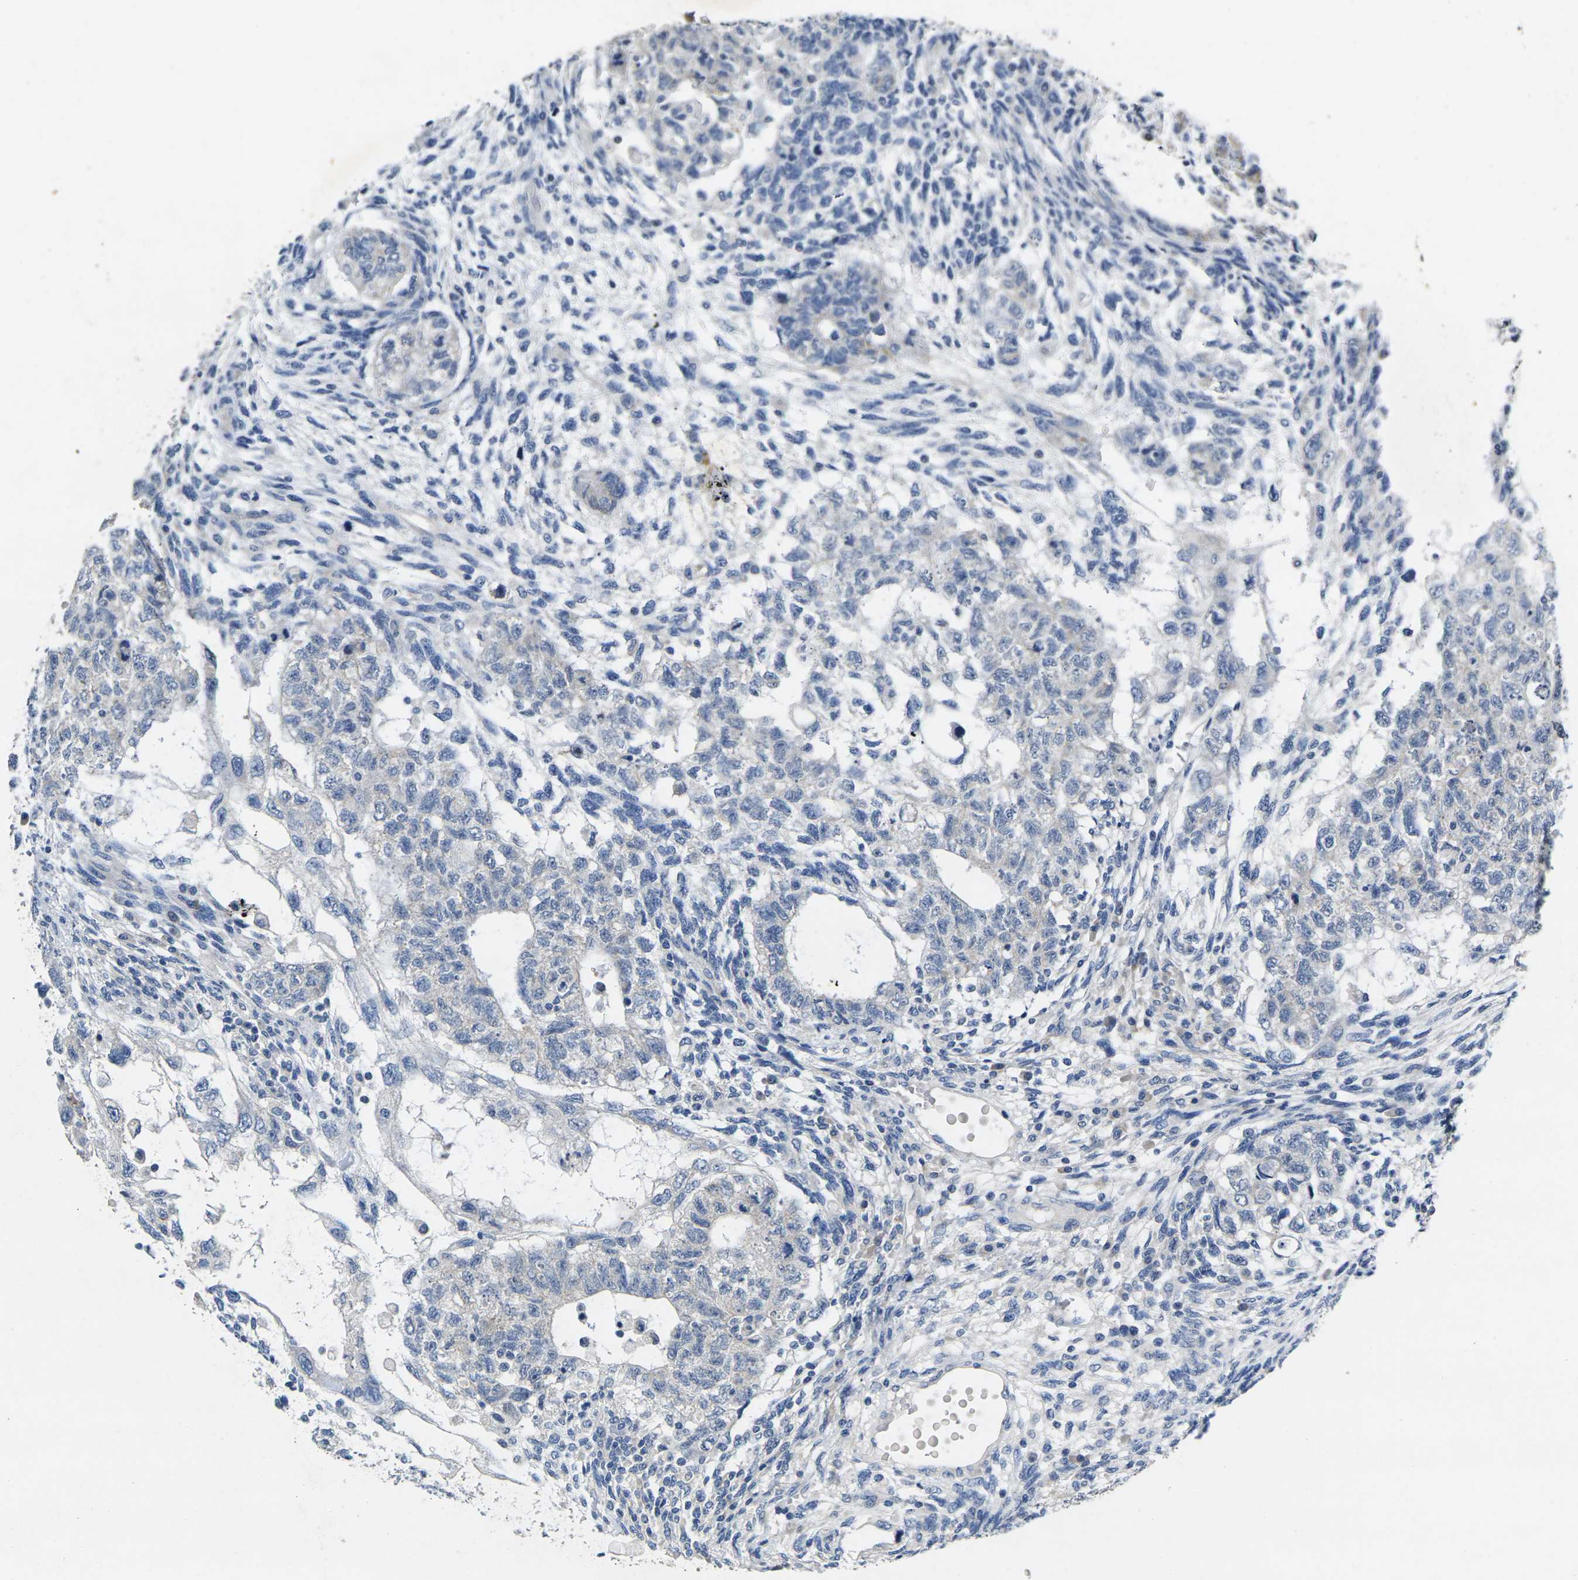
{"staining": {"intensity": "negative", "quantity": "none", "location": "none"}, "tissue": "testis cancer", "cell_type": "Tumor cells", "image_type": "cancer", "snomed": [{"axis": "morphology", "description": "Normal tissue, NOS"}, {"axis": "morphology", "description": "Carcinoma, Embryonal, NOS"}, {"axis": "topography", "description": "Testis"}], "caption": "IHC micrograph of neoplastic tissue: human testis embryonal carcinoma stained with DAB (3,3'-diaminobenzidine) exhibits no significant protein expression in tumor cells.", "gene": "NOCT", "patient": {"sex": "male", "age": 36}}